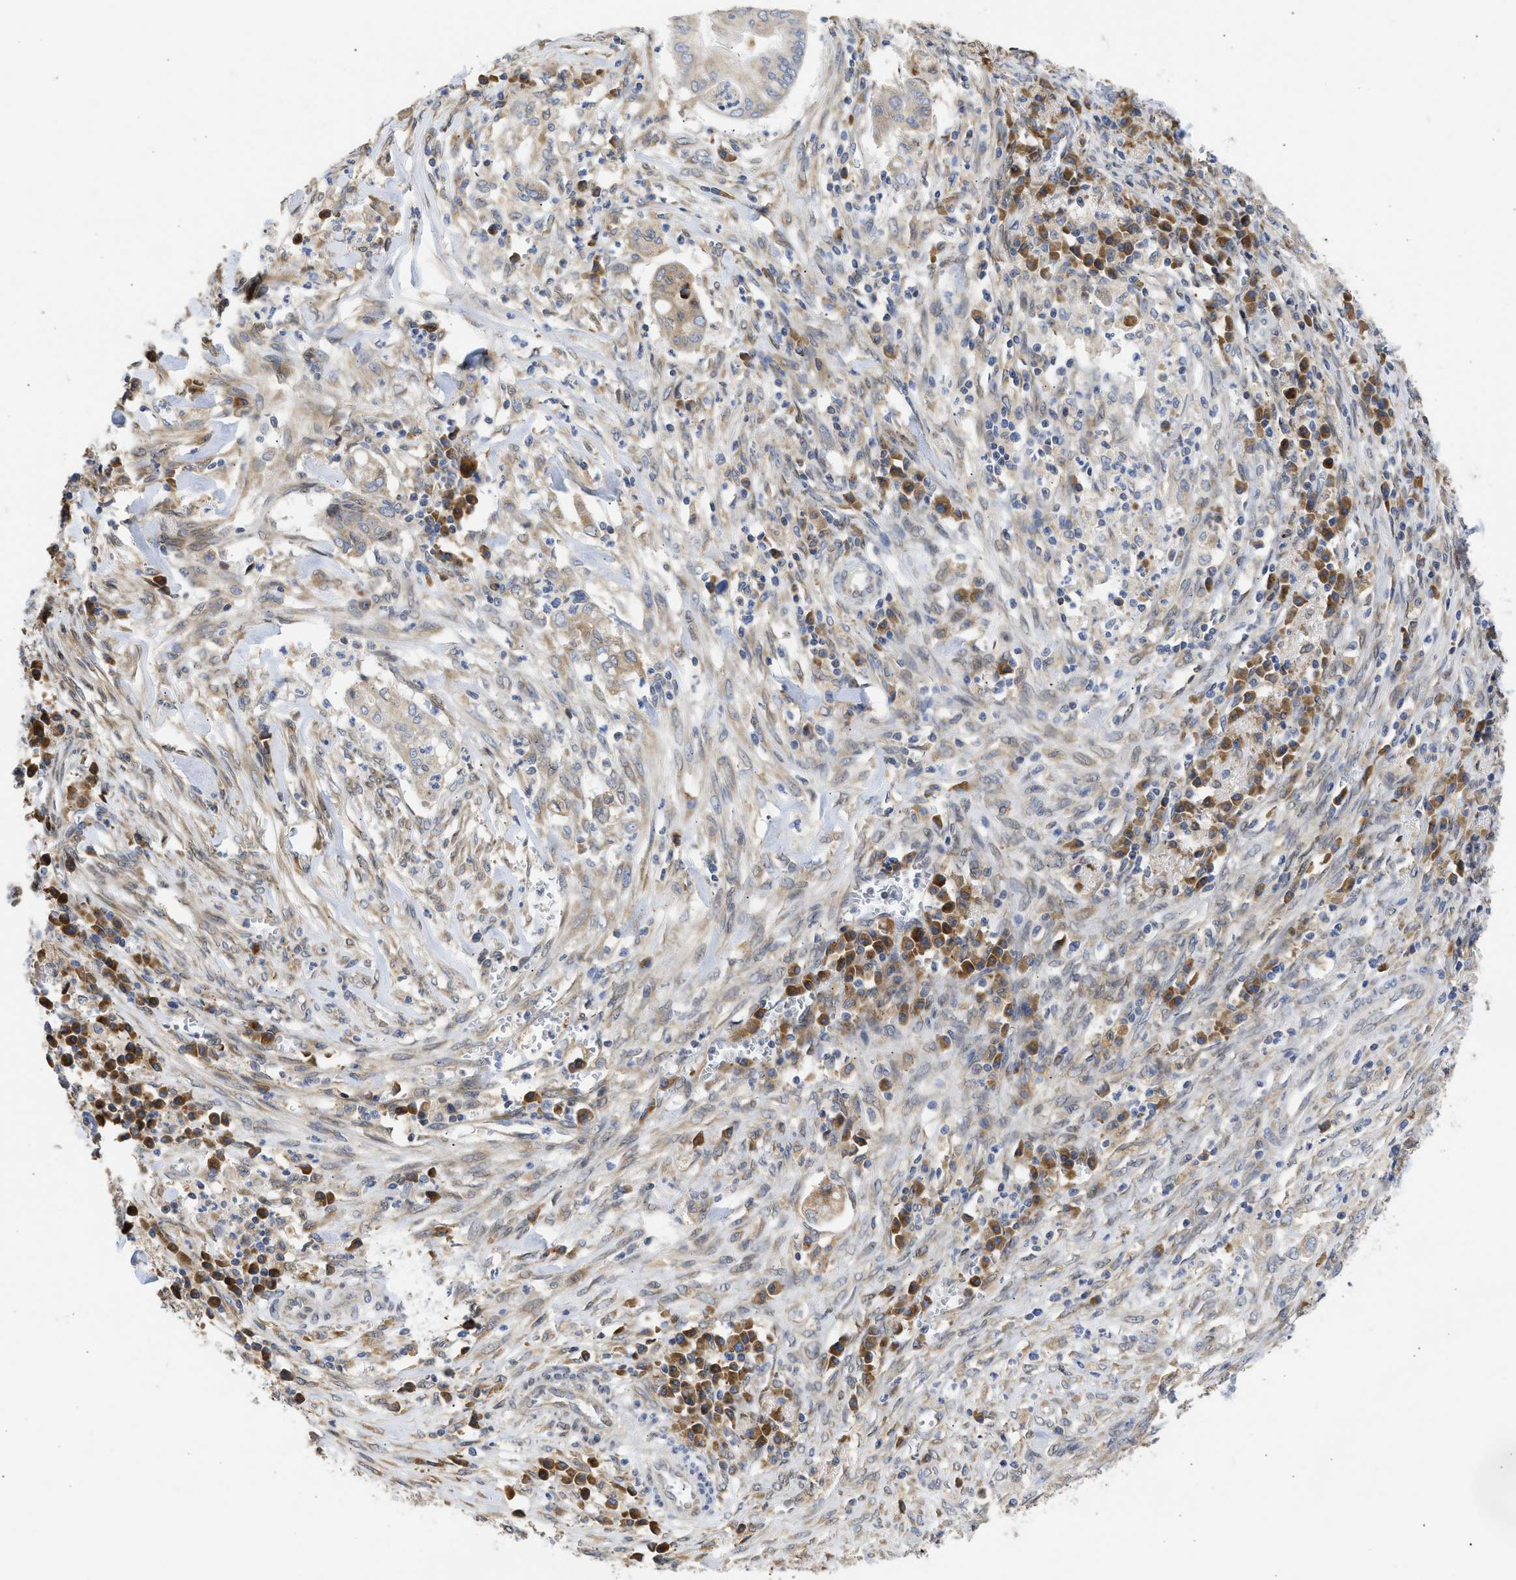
{"staining": {"intensity": "weak", "quantity": ">75%", "location": "cytoplasmic/membranous"}, "tissue": "cervical cancer", "cell_type": "Tumor cells", "image_type": "cancer", "snomed": [{"axis": "morphology", "description": "Adenocarcinoma, NOS"}, {"axis": "topography", "description": "Cervix"}], "caption": "Cervical cancer was stained to show a protein in brown. There is low levels of weak cytoplasmic/membranous expression in about >75% of tumor cells.", "gene": "TMED1", "patient": {"sex": "female", "age": 44}}